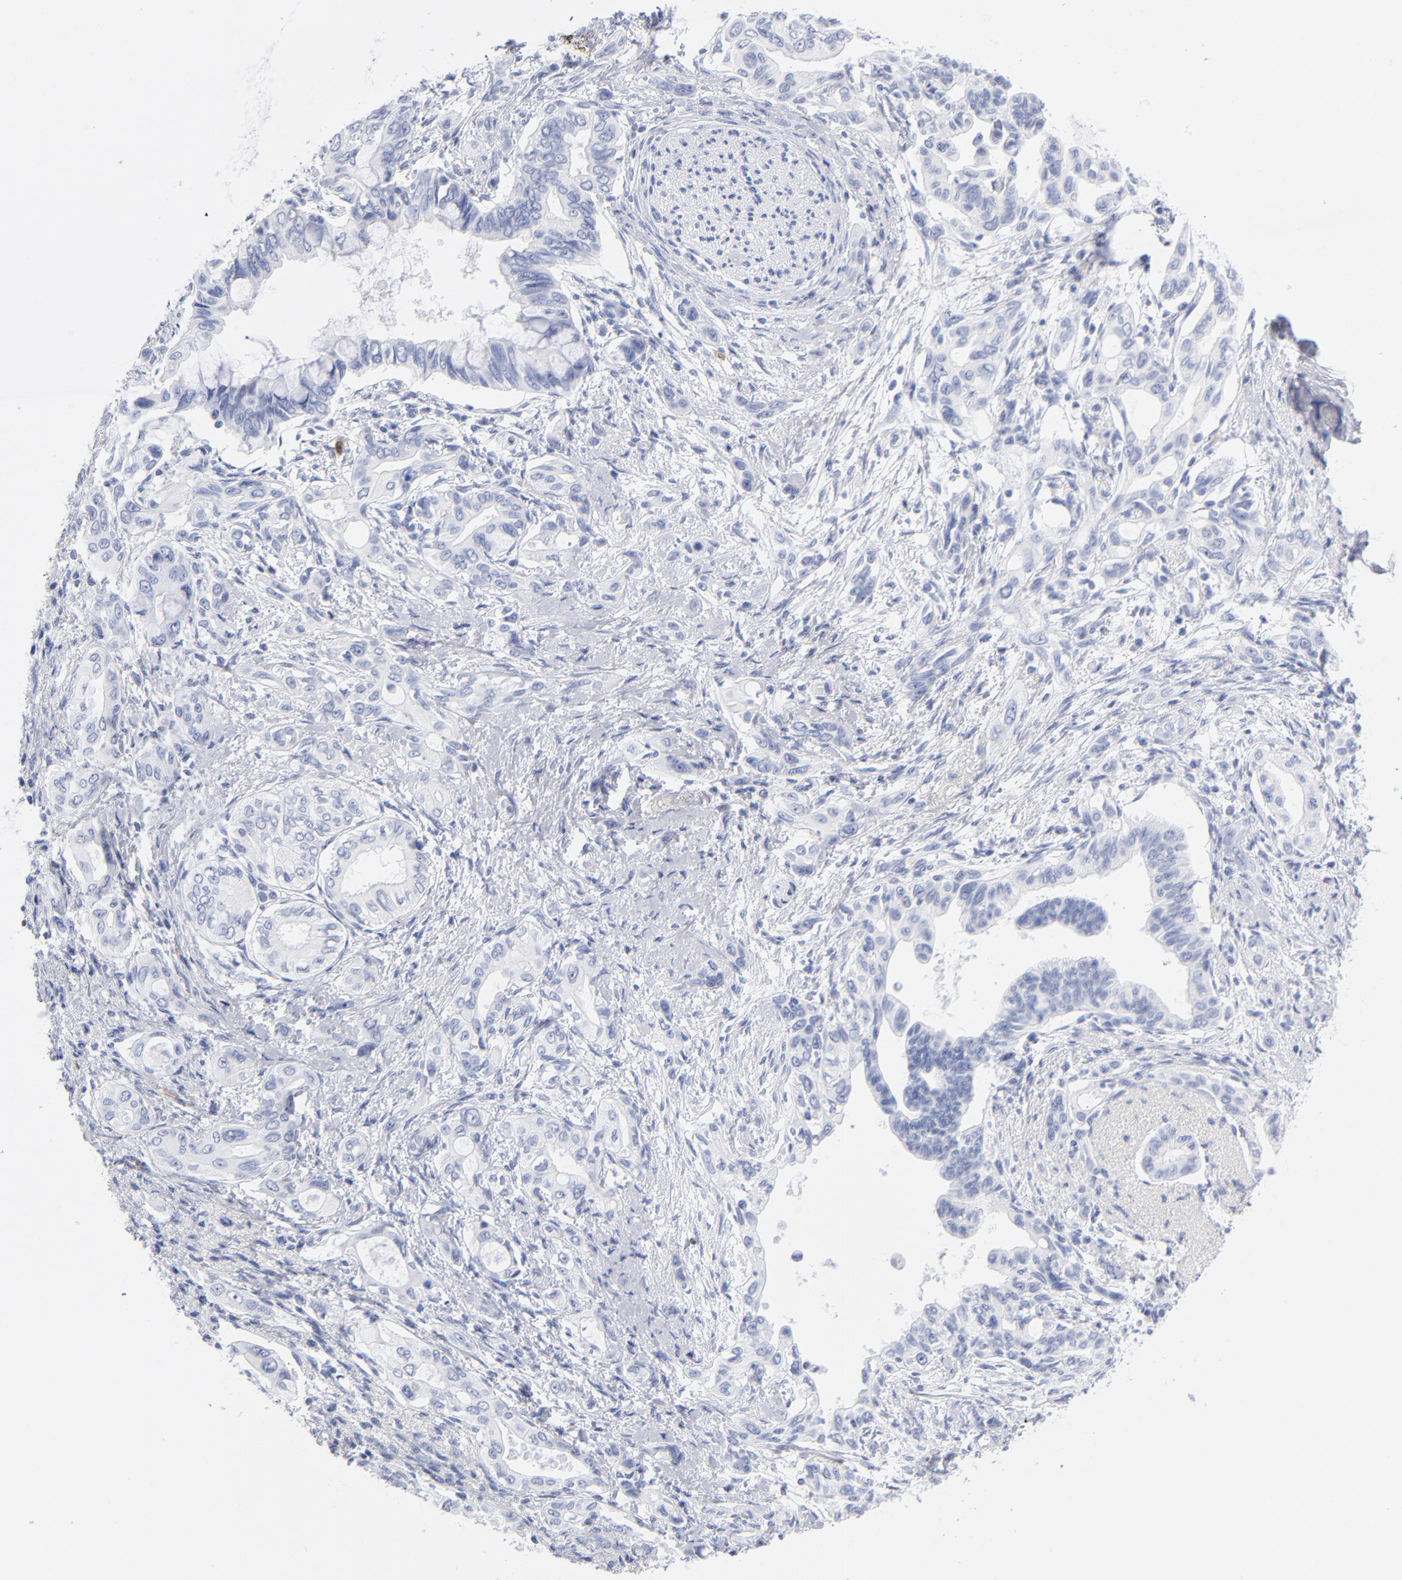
{"staining": {"intensity": "negative", "quantity": "none", "location": "none"}, "tissue": "pancreatic cancer", "cell_type": "Tumor cells", "image_type": "cancer", "snomed": [{"axis": "morphology", "description": "Adenocarcinoma, NOS"}, {"axis": "topography", "description": "Pancreas"}], "caption": "IHC photomicrograph of neoplastic tissue: pancreatic adenocarcinoma stained with DAB (3,3'-diaminobenzidine) demonstrates no significant protein expression in tumor cells.", "gene": "ARG1", "patient": {"sex": "female", "age": 60}}